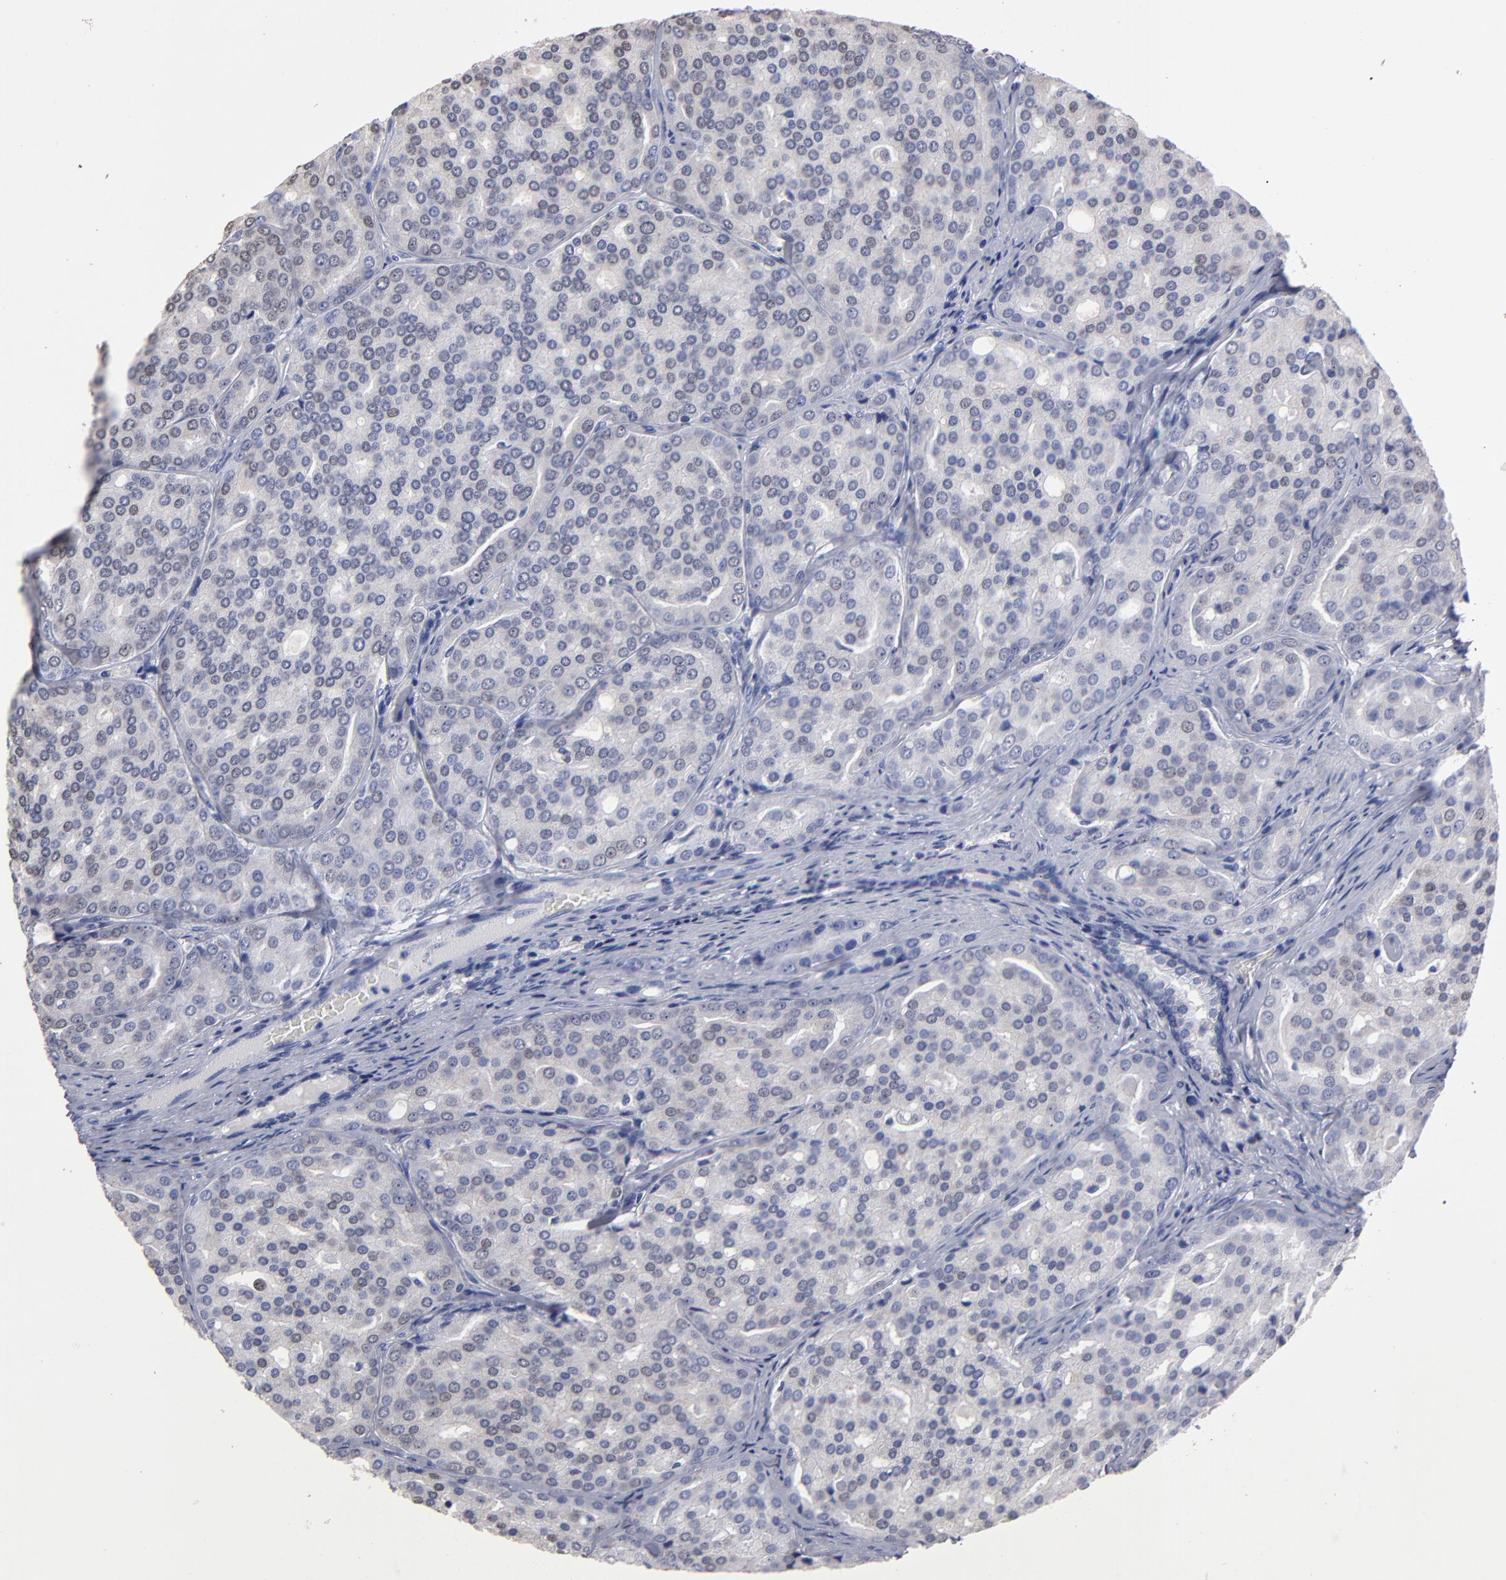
{"staining": {"intensity": "negative", "quantity": "none", "location": "none"}, "tissue": "prostate cancer", "cell_type": "Tumor cells", "image_type": "cancer", "snomed": [{"axis": "morphology", "description": "Adenocarcinoma, High grade"}, {"axis": "topography", "description": "Prostate"}], "caption": "Protein analysis of prostate adenocarcinoma (high-grade) shows no significant expression in tumor cells. Nuclei are stained in blue.", "gene": "FABP4", "patient": {"sex": "male", "age": 64}}